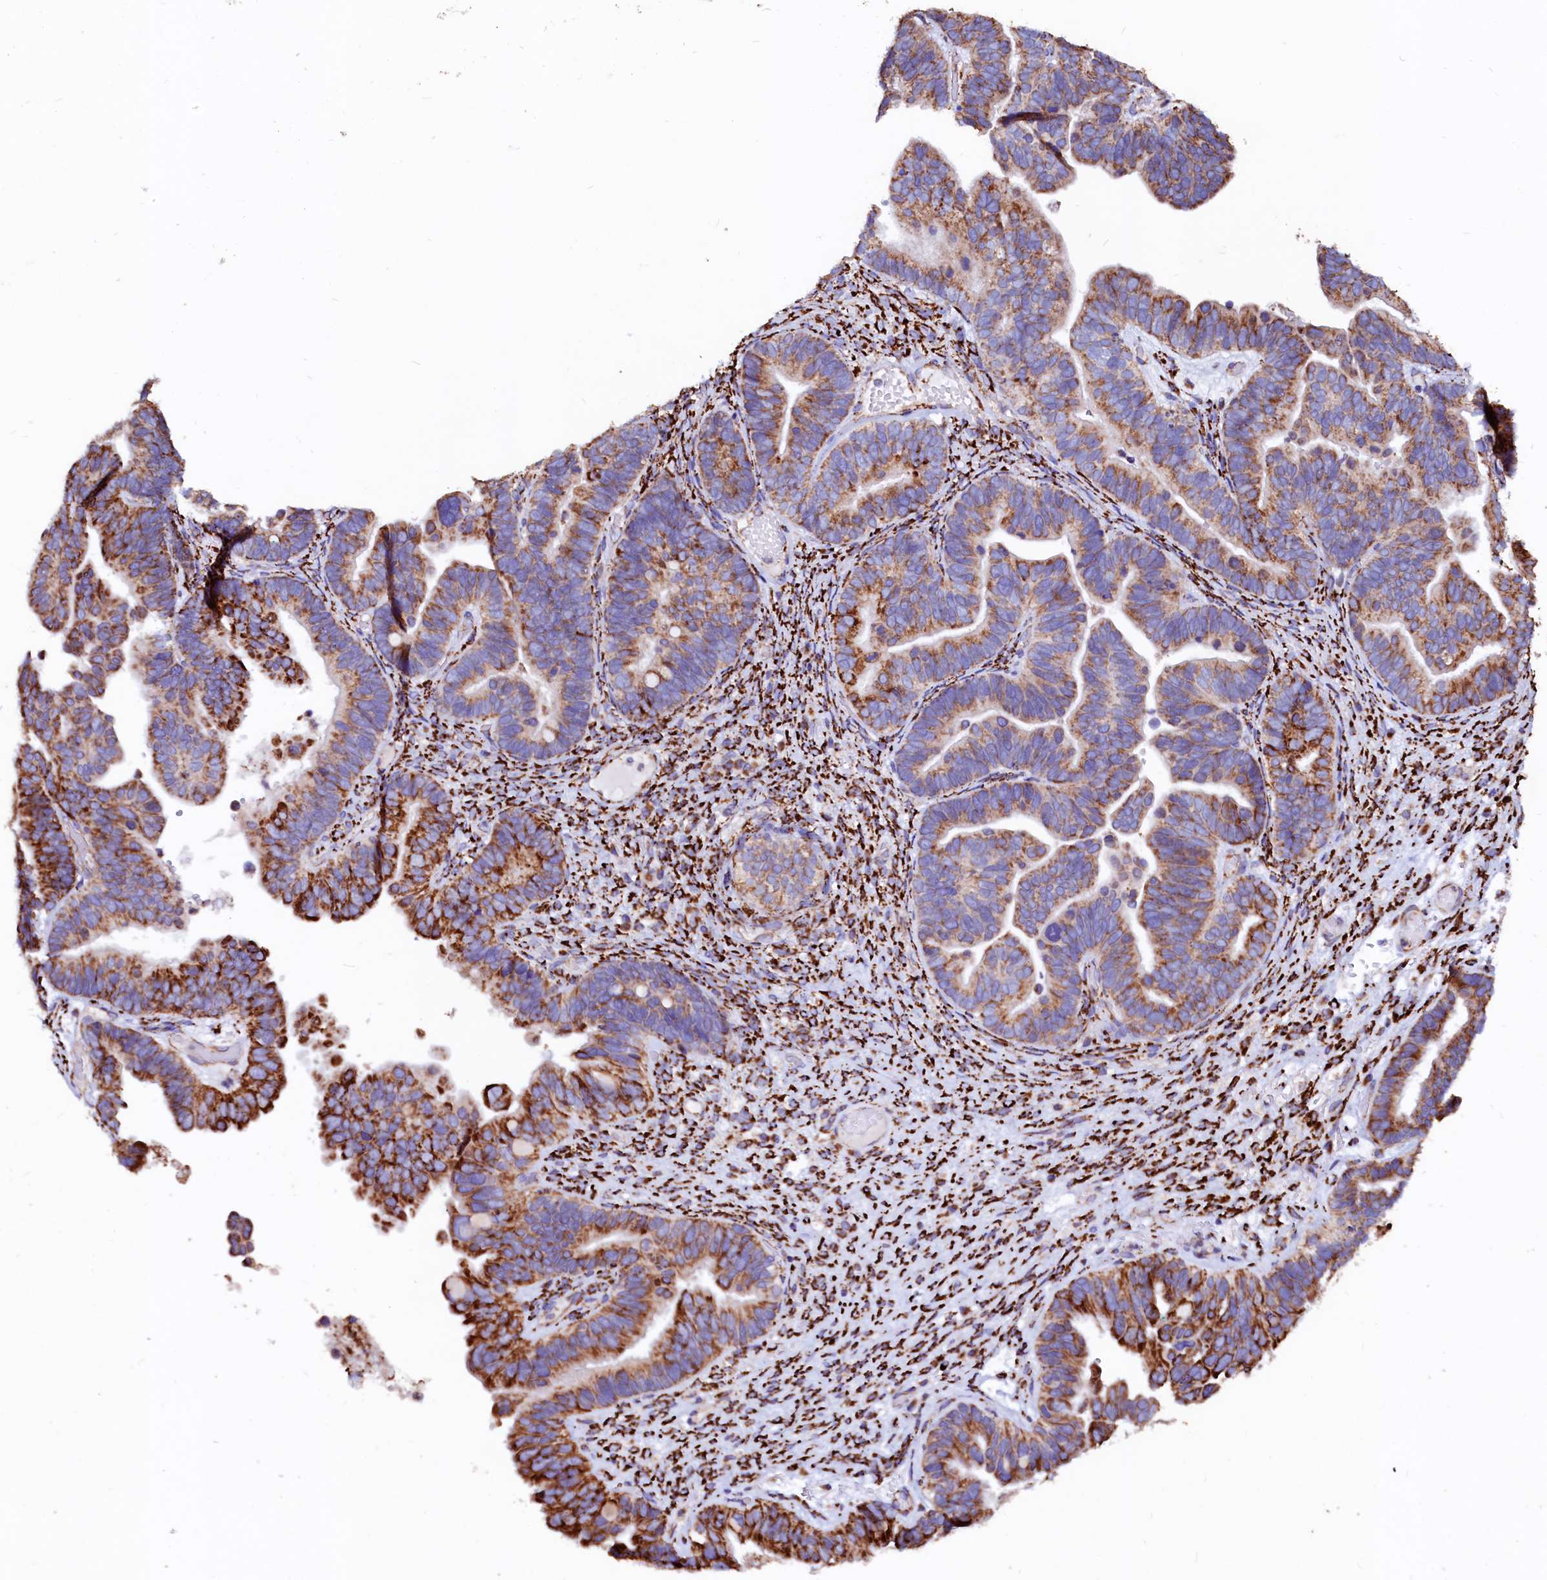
{"staining": {"intensity": "strong", "quantity": ">75%", "location": "cytoplasmic/membranous"}, "tissue": "ovarian cancer", "cell_type": "Tumor cells", "image_type": "cancer", "snomed": [{"axis": "morphology", "description": "Cystadenocarcinoma, serous, NOS"}, {"axis": "topography", "description": "Ovary"}], "caption": "Immunohistochemical staining of human ovarian cancer (serous cystadenocarcinoma) demonstrates strong cytoplasmic/membranous protein expression in about >75% of tumor cells.", "gene": "MAOB", "patient": {"sex": "female", "age": 56}}